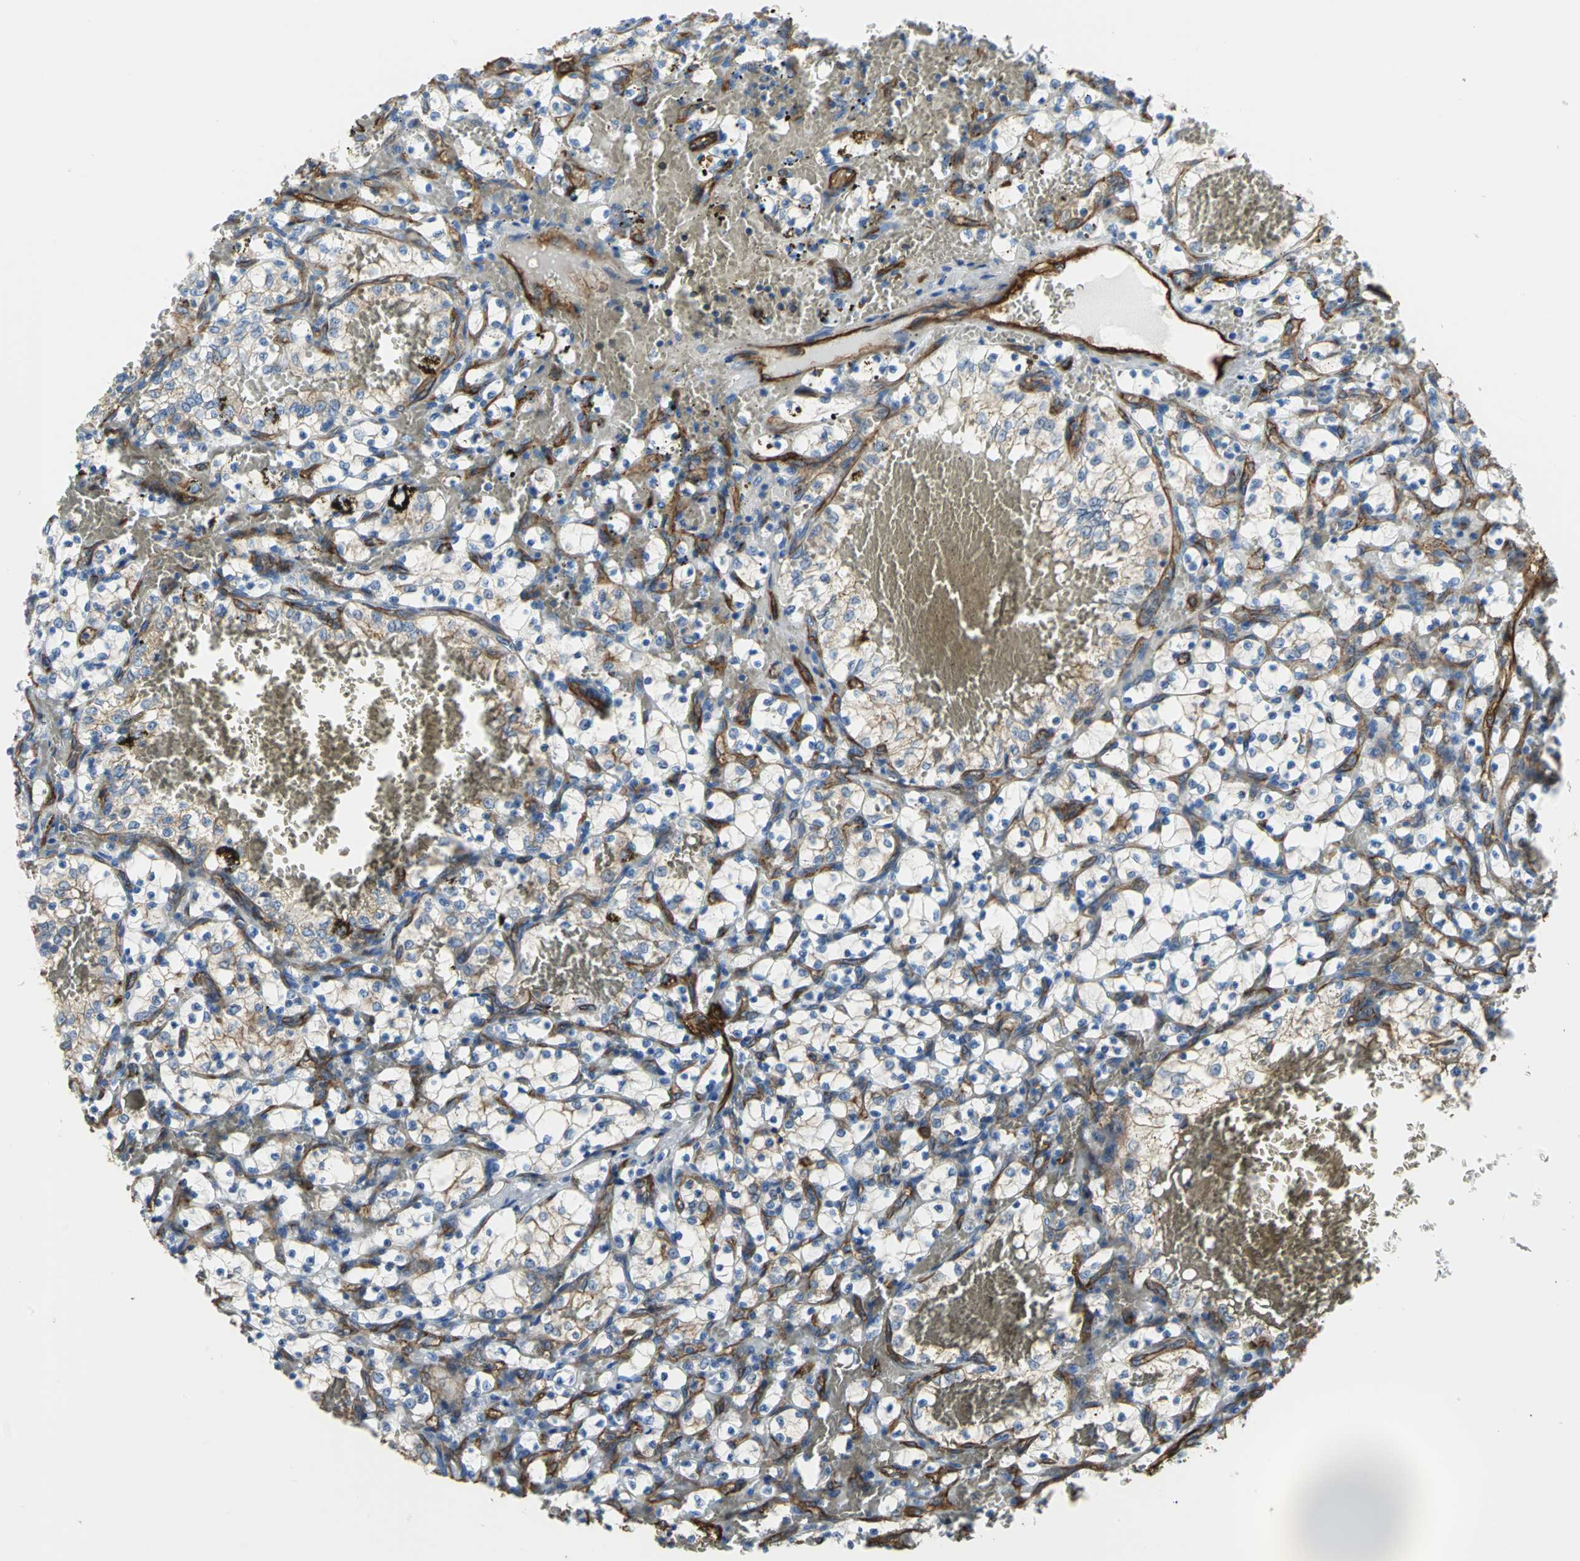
{"staining": {"intensity": "negative", "quantity": "none", "location": "none"}, "tissue": "renal cancer", "cell_type": "Tumor cells", "image_type": "cancer", "snomed": [{"axis": "morphology", "description": "Adenocarcinoma, NOS"}, {"axis": "topography", "description": "Kidney"}], "caption": "An IHC image of renal adenocarcinoma is shown. There is no staining in tumor cells of renal adenocarcinoma.", "gene": "FLNB", "patient": {"sex": "female", "age": 69}}